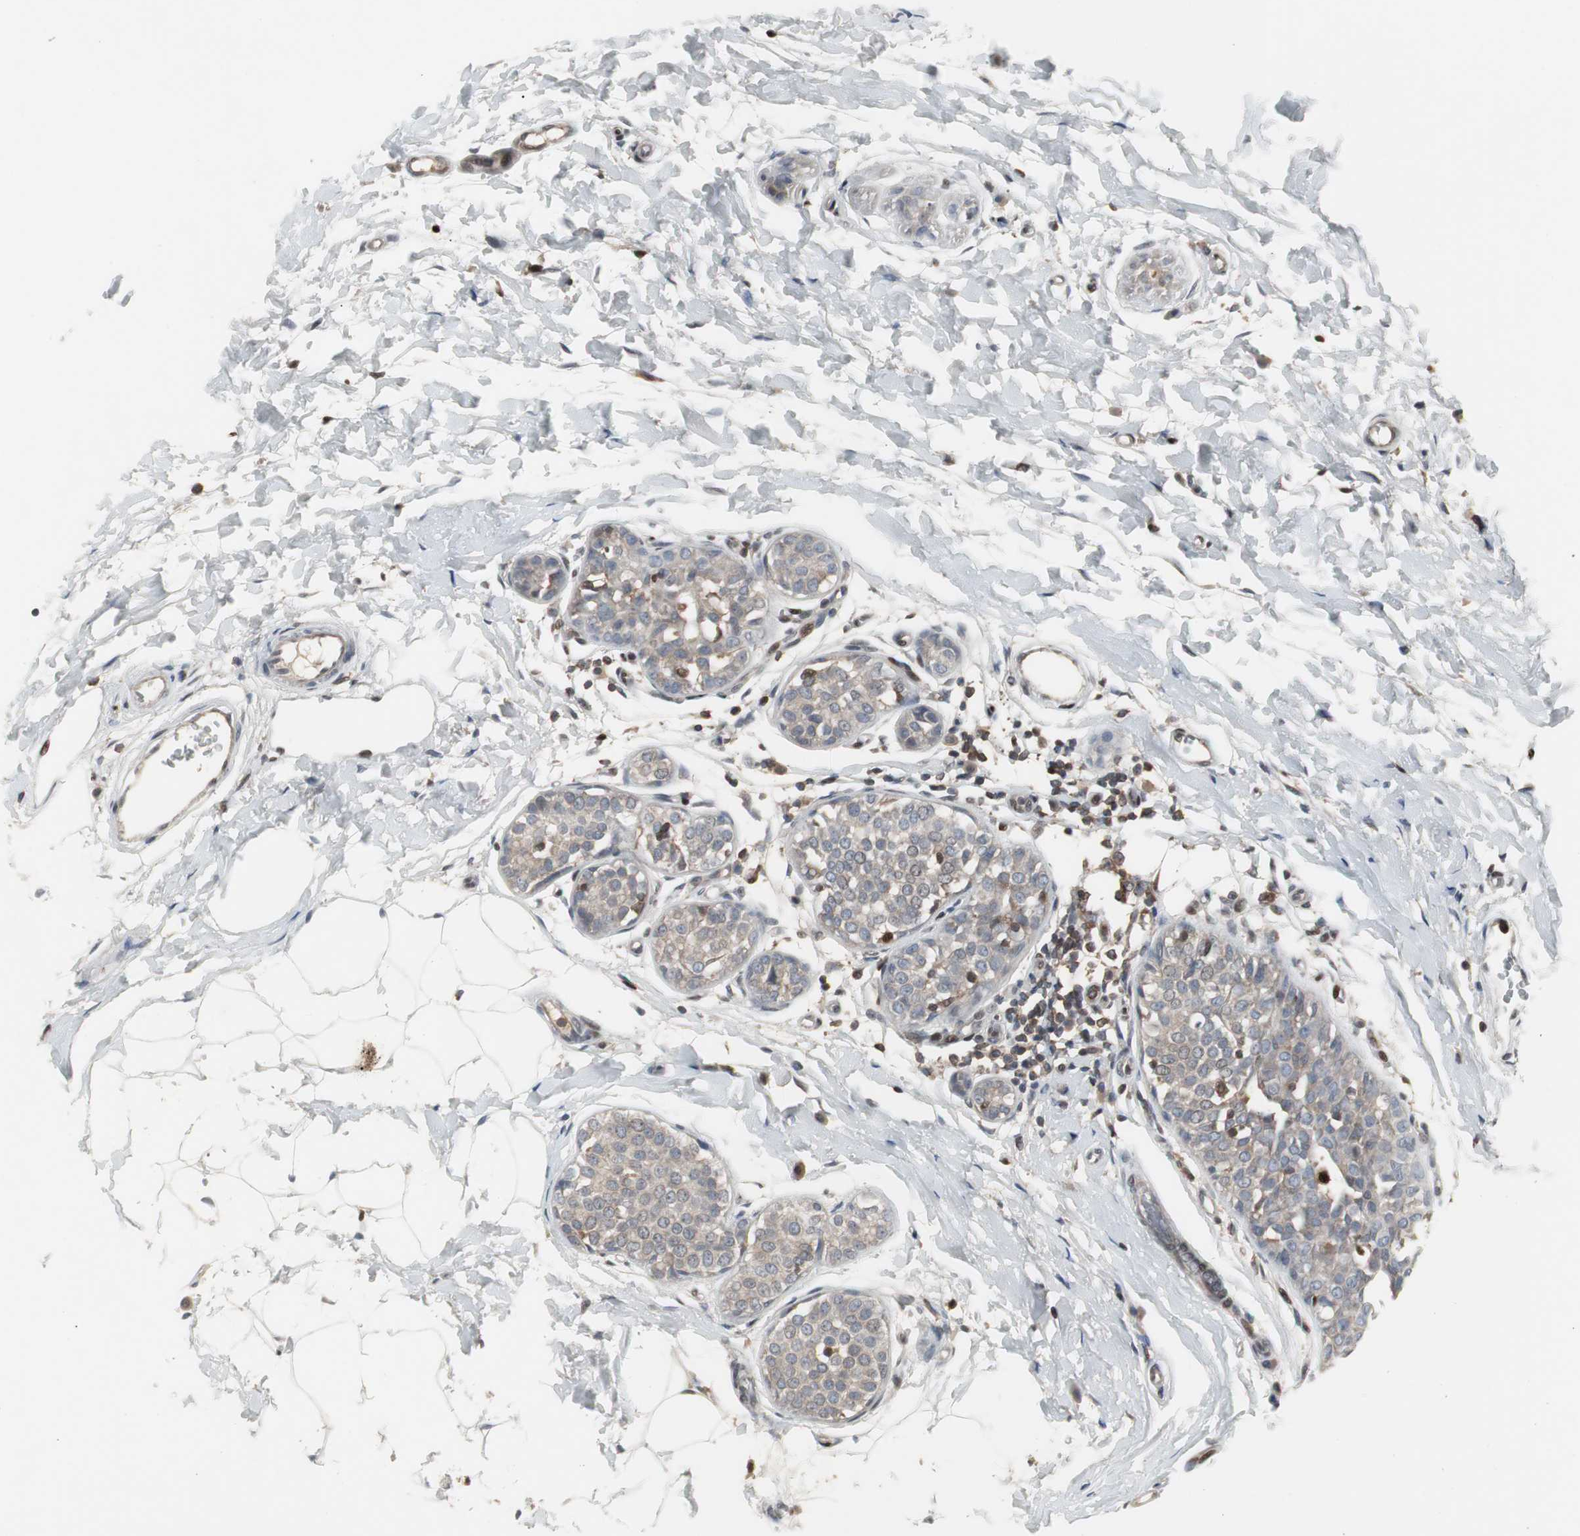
{"staining": {"intensity": "moderate", "quantity": ">75%", "location": "cytoplasmic/membranous"}, "tissue": "breast cancer", "cell_type": "Tumor cells", "image_type": "cancer", "snomed": [{"axis": "morphology", "description": "Lobular carcinoma, in situ"}, {"axis": "morphology", "description": "Lobular carcinoma"}, {"axis": "topography", "description": "Breast"}], "caption": "This histopathology image displays breast cancer stained with IHC to label a protein in brown. The cytoplasmic/membranous of tumor cells show moderate positivity for the protein. Nuclei are counter-stained blue.", "gene": "GRK2", "patient": {"sex": "female", "age": 41}}